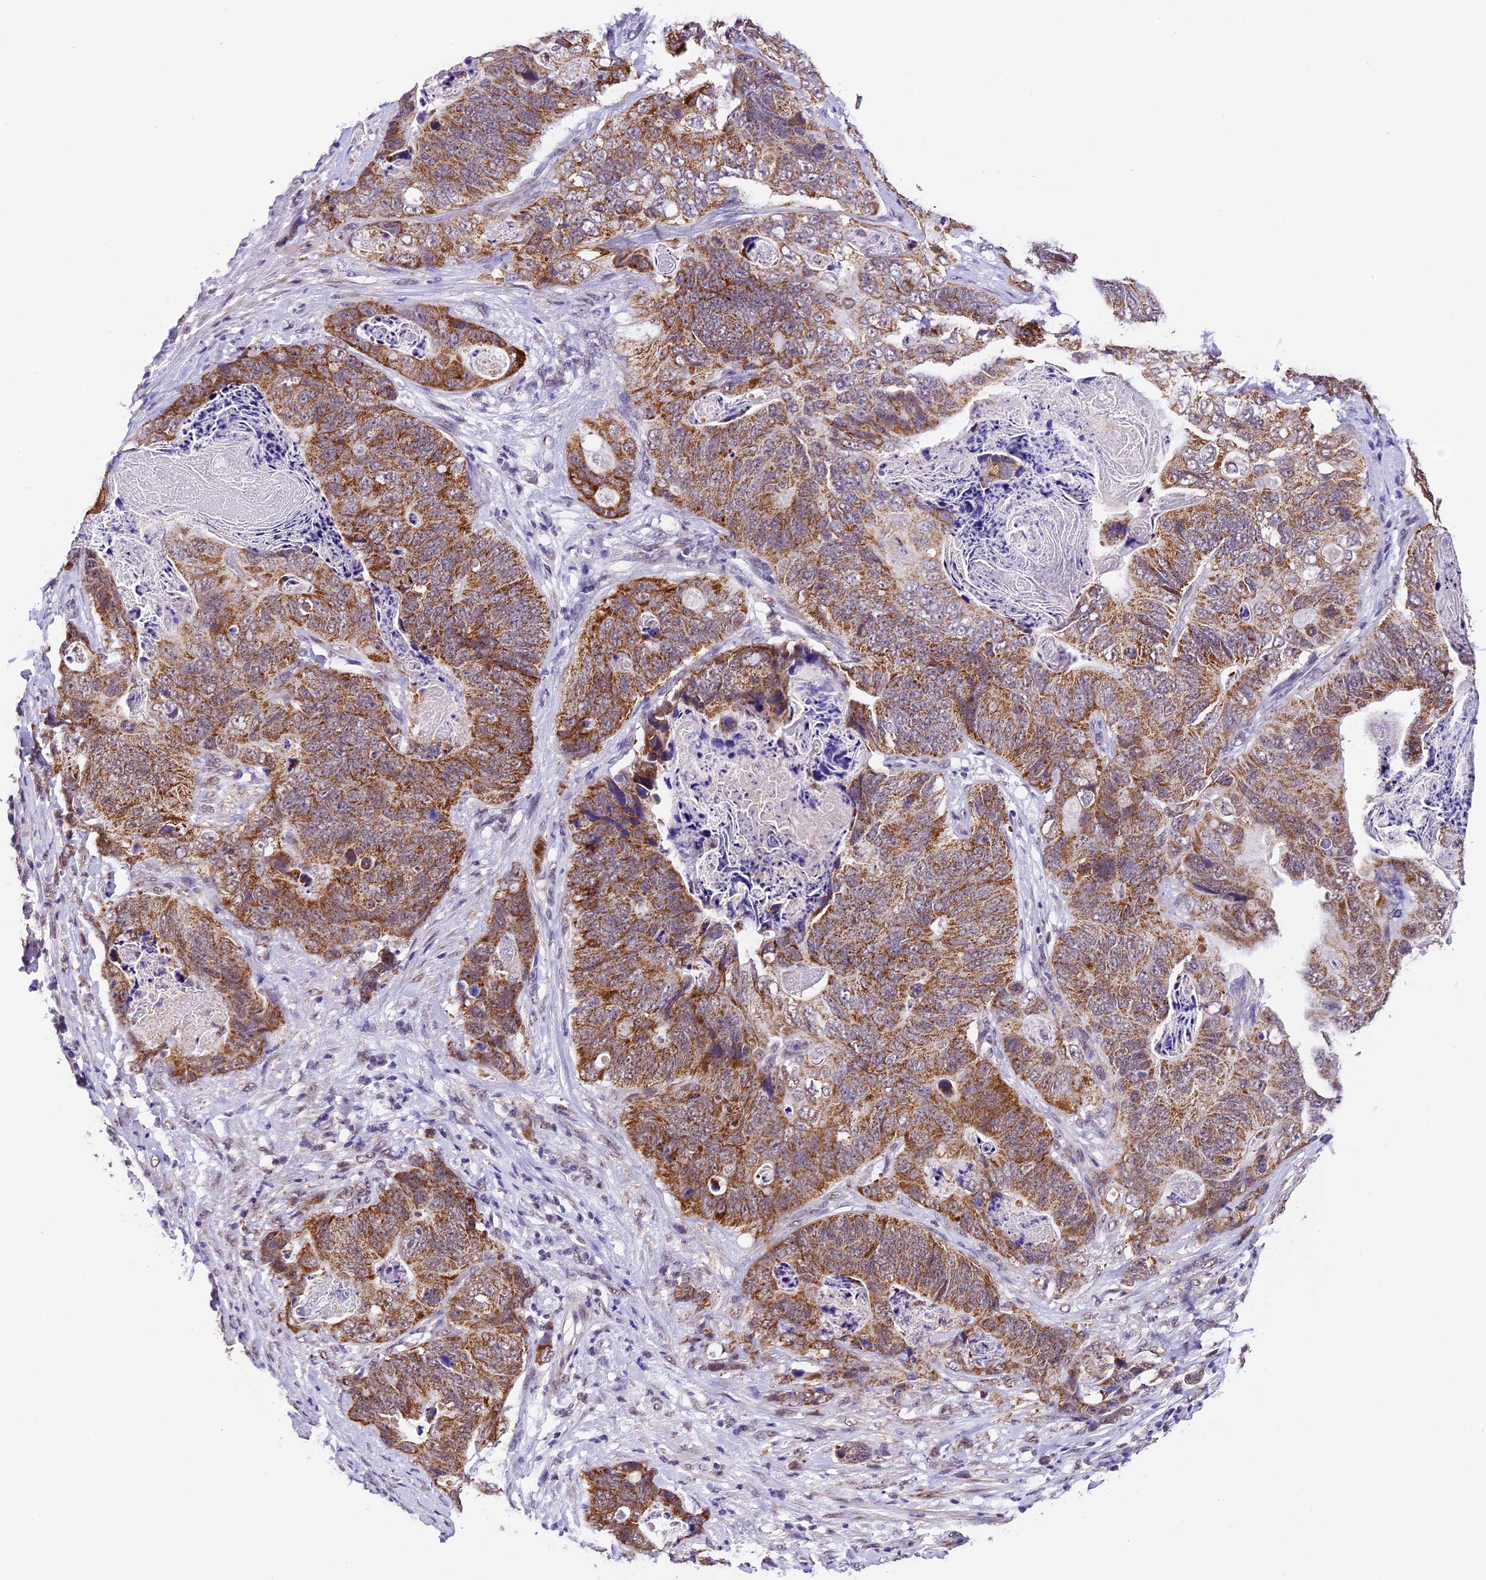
{"staining": {"intensity": "moderate", "quantity": ">75%", "location": "cytoplasmic/membranous"}, "tissue": "stomach cancer", "cell_type": "Tumor cells", "image_type": "cancer", "snomed": [{"axis": "morphology", "description": "Normal tissue, NOS"}, {"axis": "morphology", "description": "Adenocarcinoma, NOS"}, {"axis": "topography", "description": "Stomach"}], "caption": "Moderate cytoplasmic/membranous expression is appreciated in about >75% of tumor cells in adenocarcinoma (stomach).", "gene": "CARS2", "patient": {"sex": "female", "age": 89}}